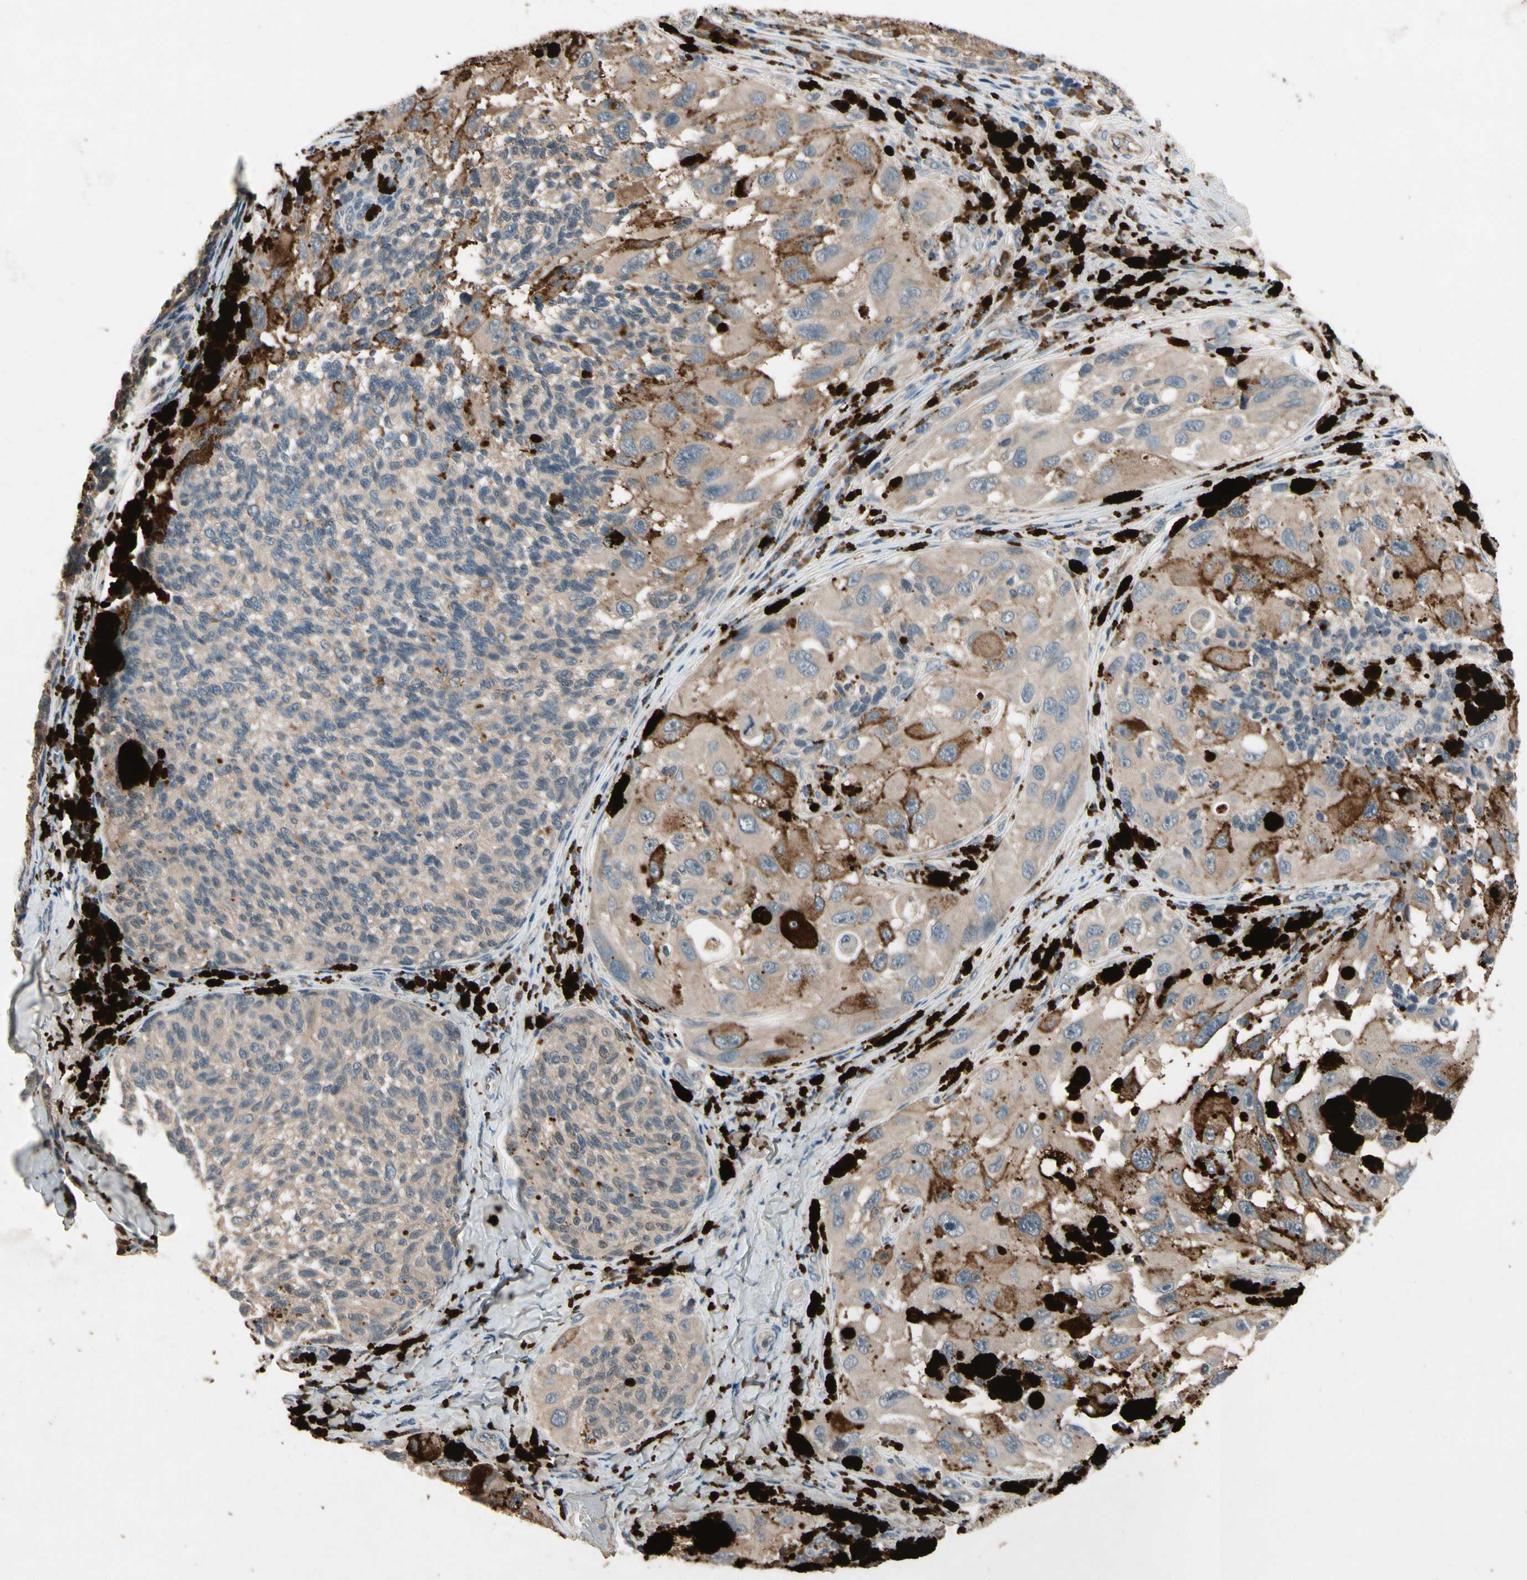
{"staining": {"intensity": "moderate", "quantity": ">75%", "location": "cytoplasmic/membranous"}, "tissue": "melanoma", "cell_type": "Tumor cells", "image_type": "cancer", "snomed": [{"axis": "morphology", "description": "Malignant melanoma, NOS"}, {"axis": "topography", "description": "Skin"}], "caption": "Immunohistochemical staining of melanoma demonstrates moderate cytoplasmic/membranous protein staining in approximately >75% of tumor cells.", "gene": "IL1RL1", "patient": {"sex": "female", "age": 73}}